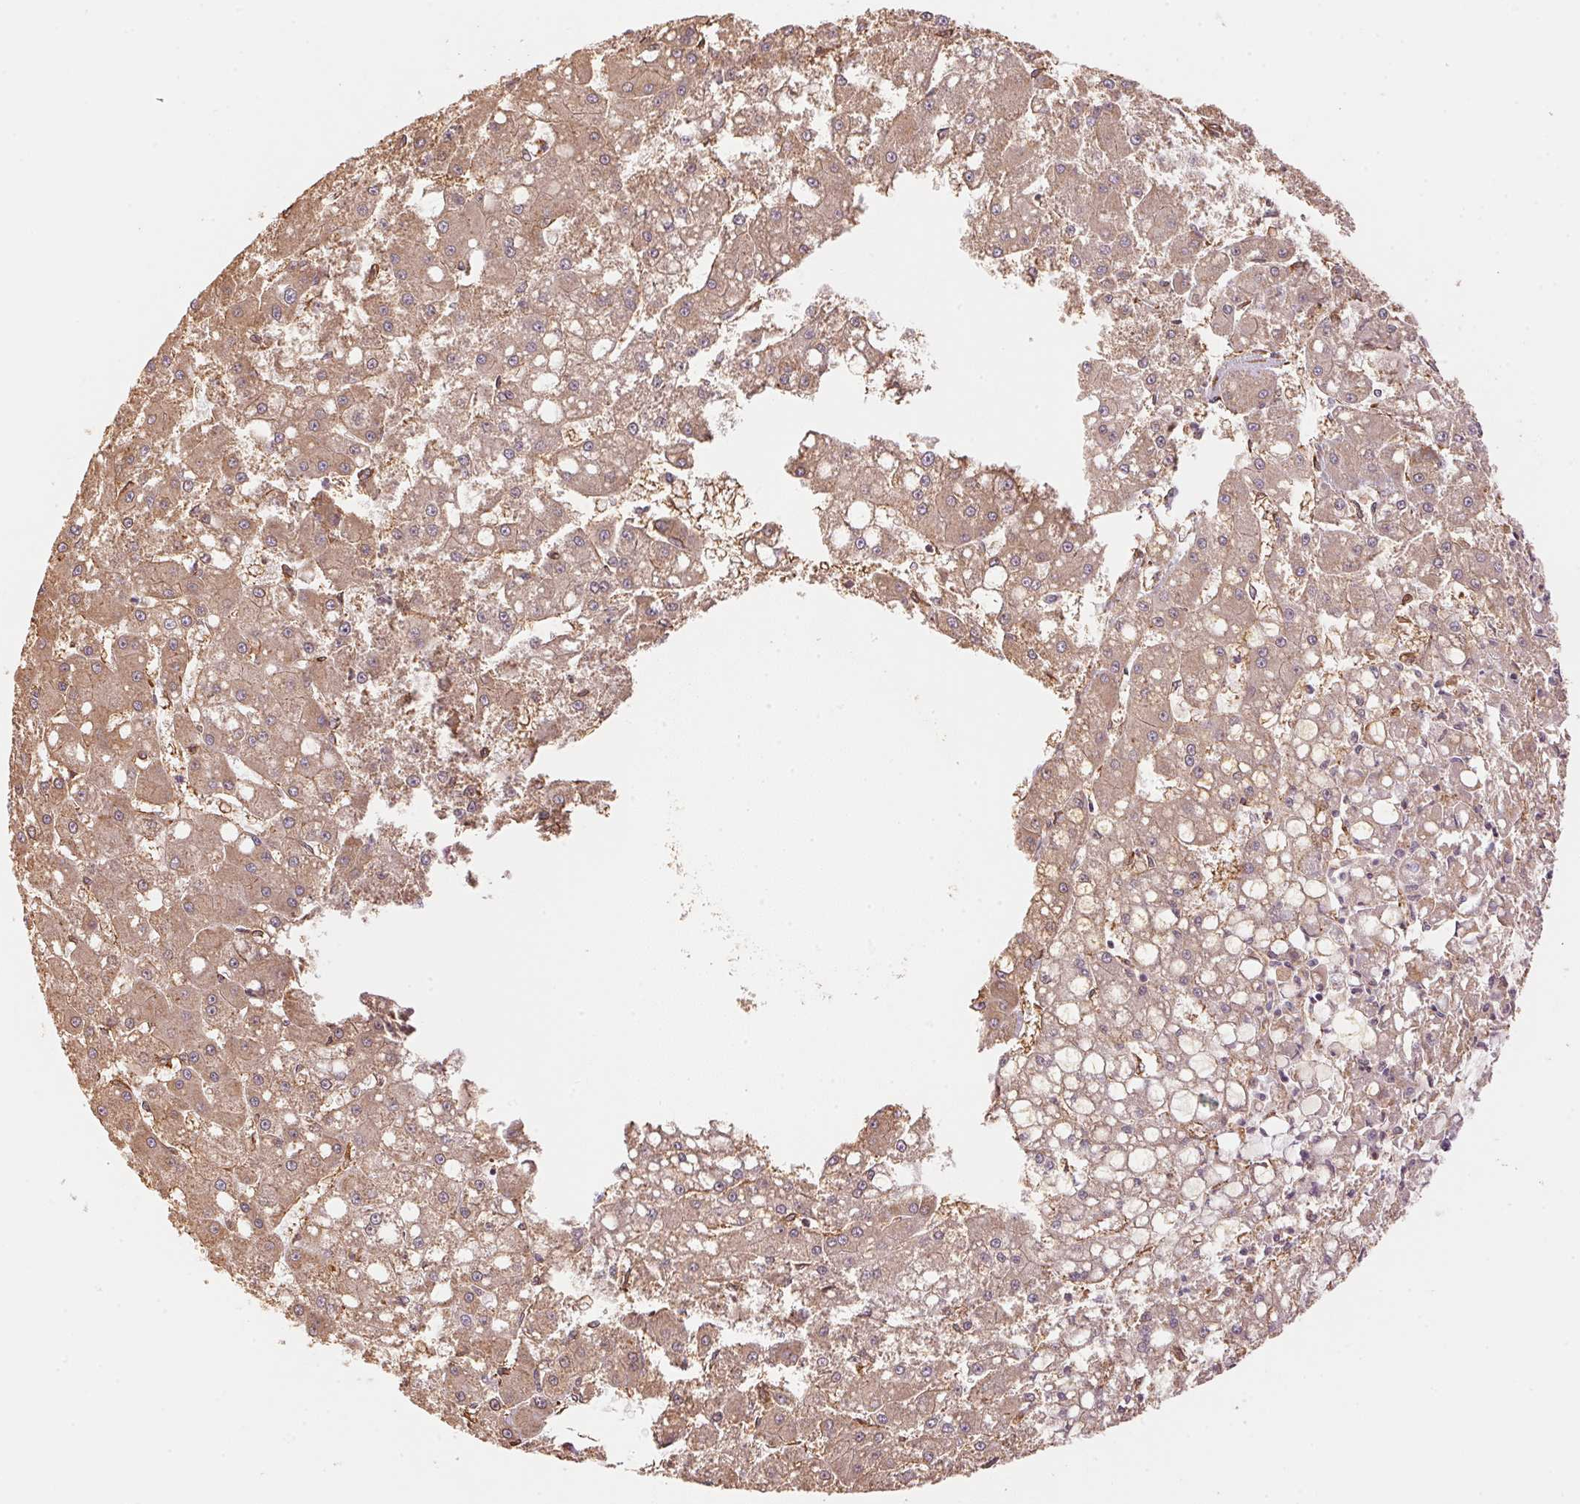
{"staining": {"intensity": "weak", "quantity": "25%-75%", "location": "cytoplasmic/membranous"}, "tissue": "liver cancer", "cell_type": "Tumor cells", "image_type": "cancer", "snomed": [{"axis": "morphology", "description": "Carcinoma, Hepatocellular, NOS"}, {"axis": "topography", "description": "Liver"}], "caption": "Approximately 25%-75% of tumor cells in human hepatocellular carcinoma (liver) display weak cytoplasmic/membranous protein expression as visualized by brown immunohistochemical staining.", "gene": "C6orf163", "patient": {"sex": "male", "age": 67}}